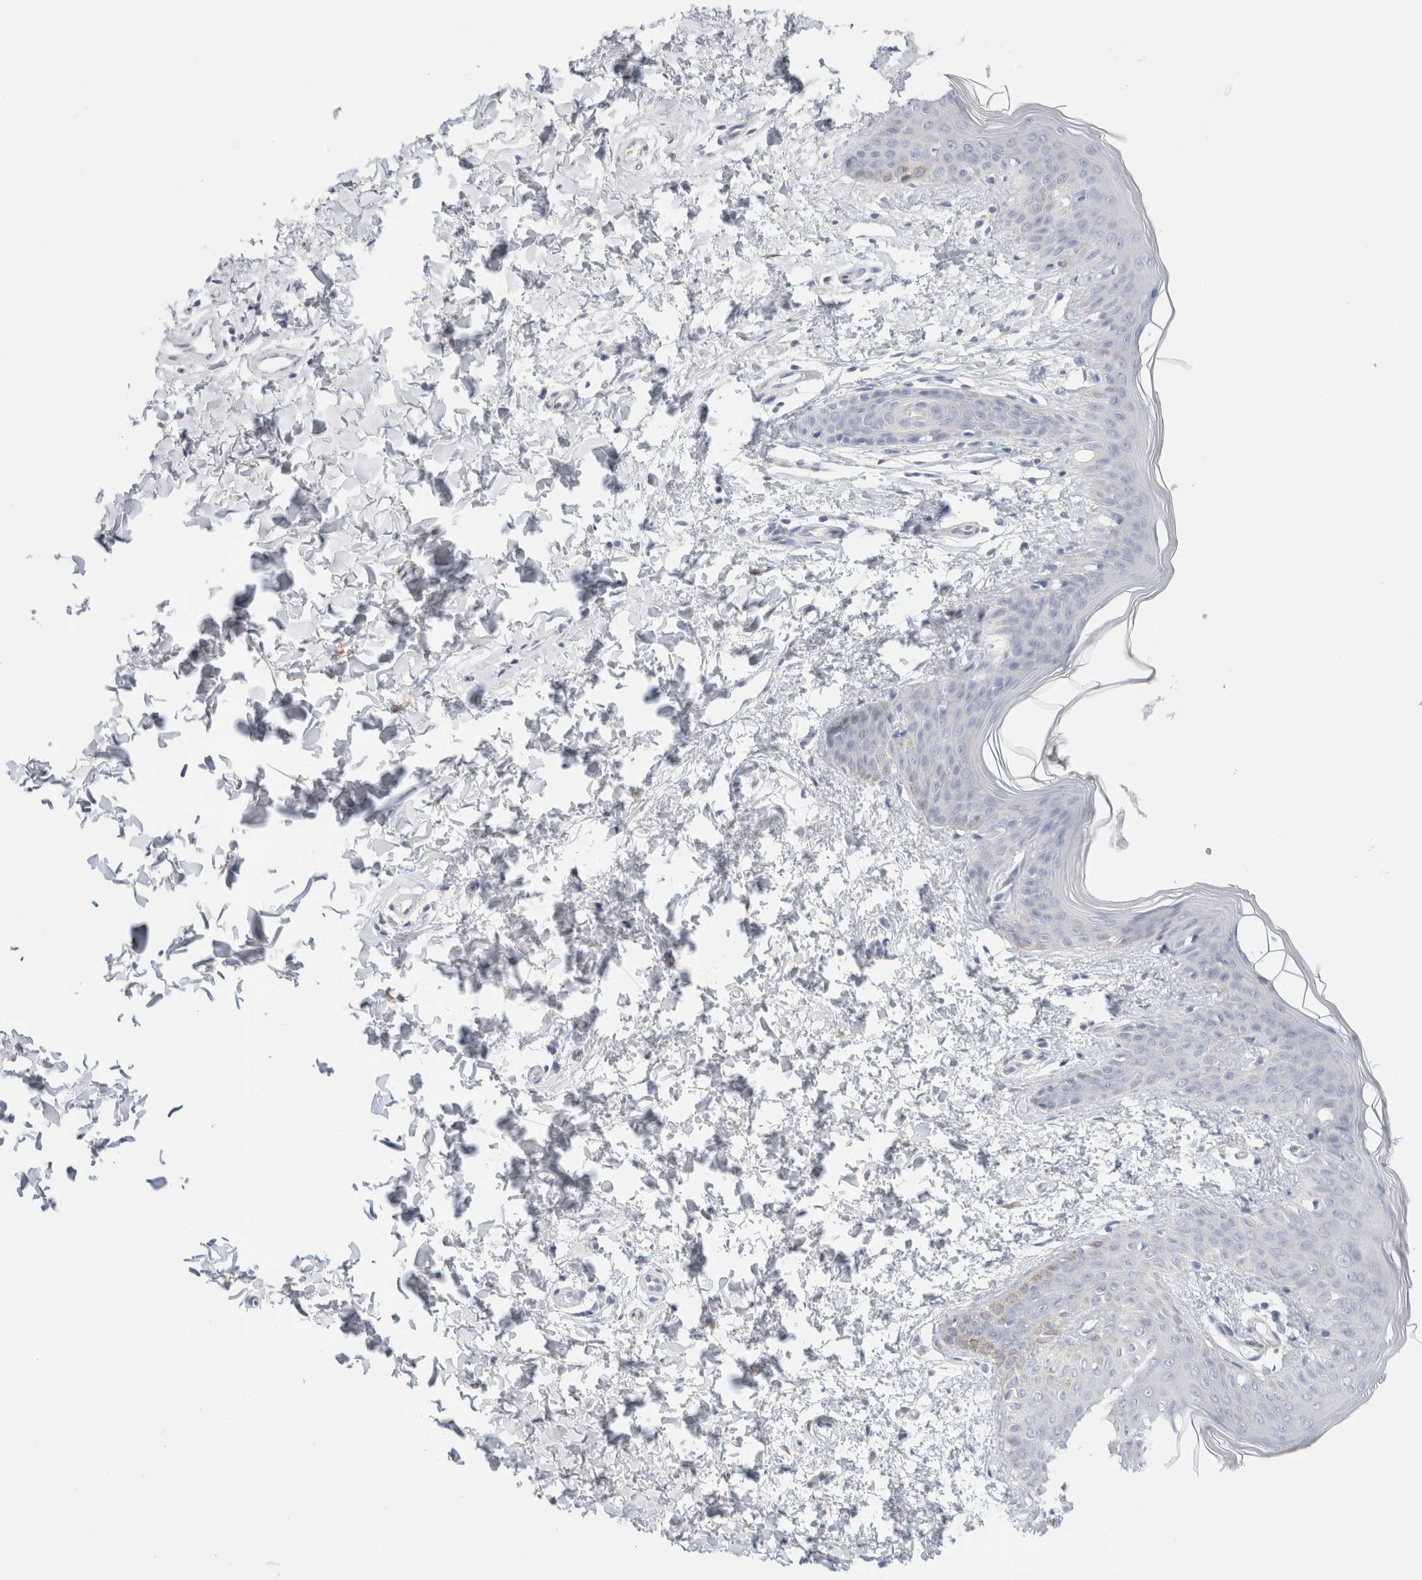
{"staining": {"intensity": "negative", "quantity": "none", "location": "none"}, "tissue": "skin", "cell_type": "Fibroblasts", "image_type": "normal", "snomed": [{"axis": "morphology", "description": "Normal tissue, NOS"}, {"axis": "topography", "description": "Skin"}], "caption": "DAB (3,3'-diaminobenzidine) immunohistochemical staining of unremarkable human skin demonstrates no significant positivity in fibroblasts.", "gene": "RTN4", "patient": {"sex": "female", "age": 17}}